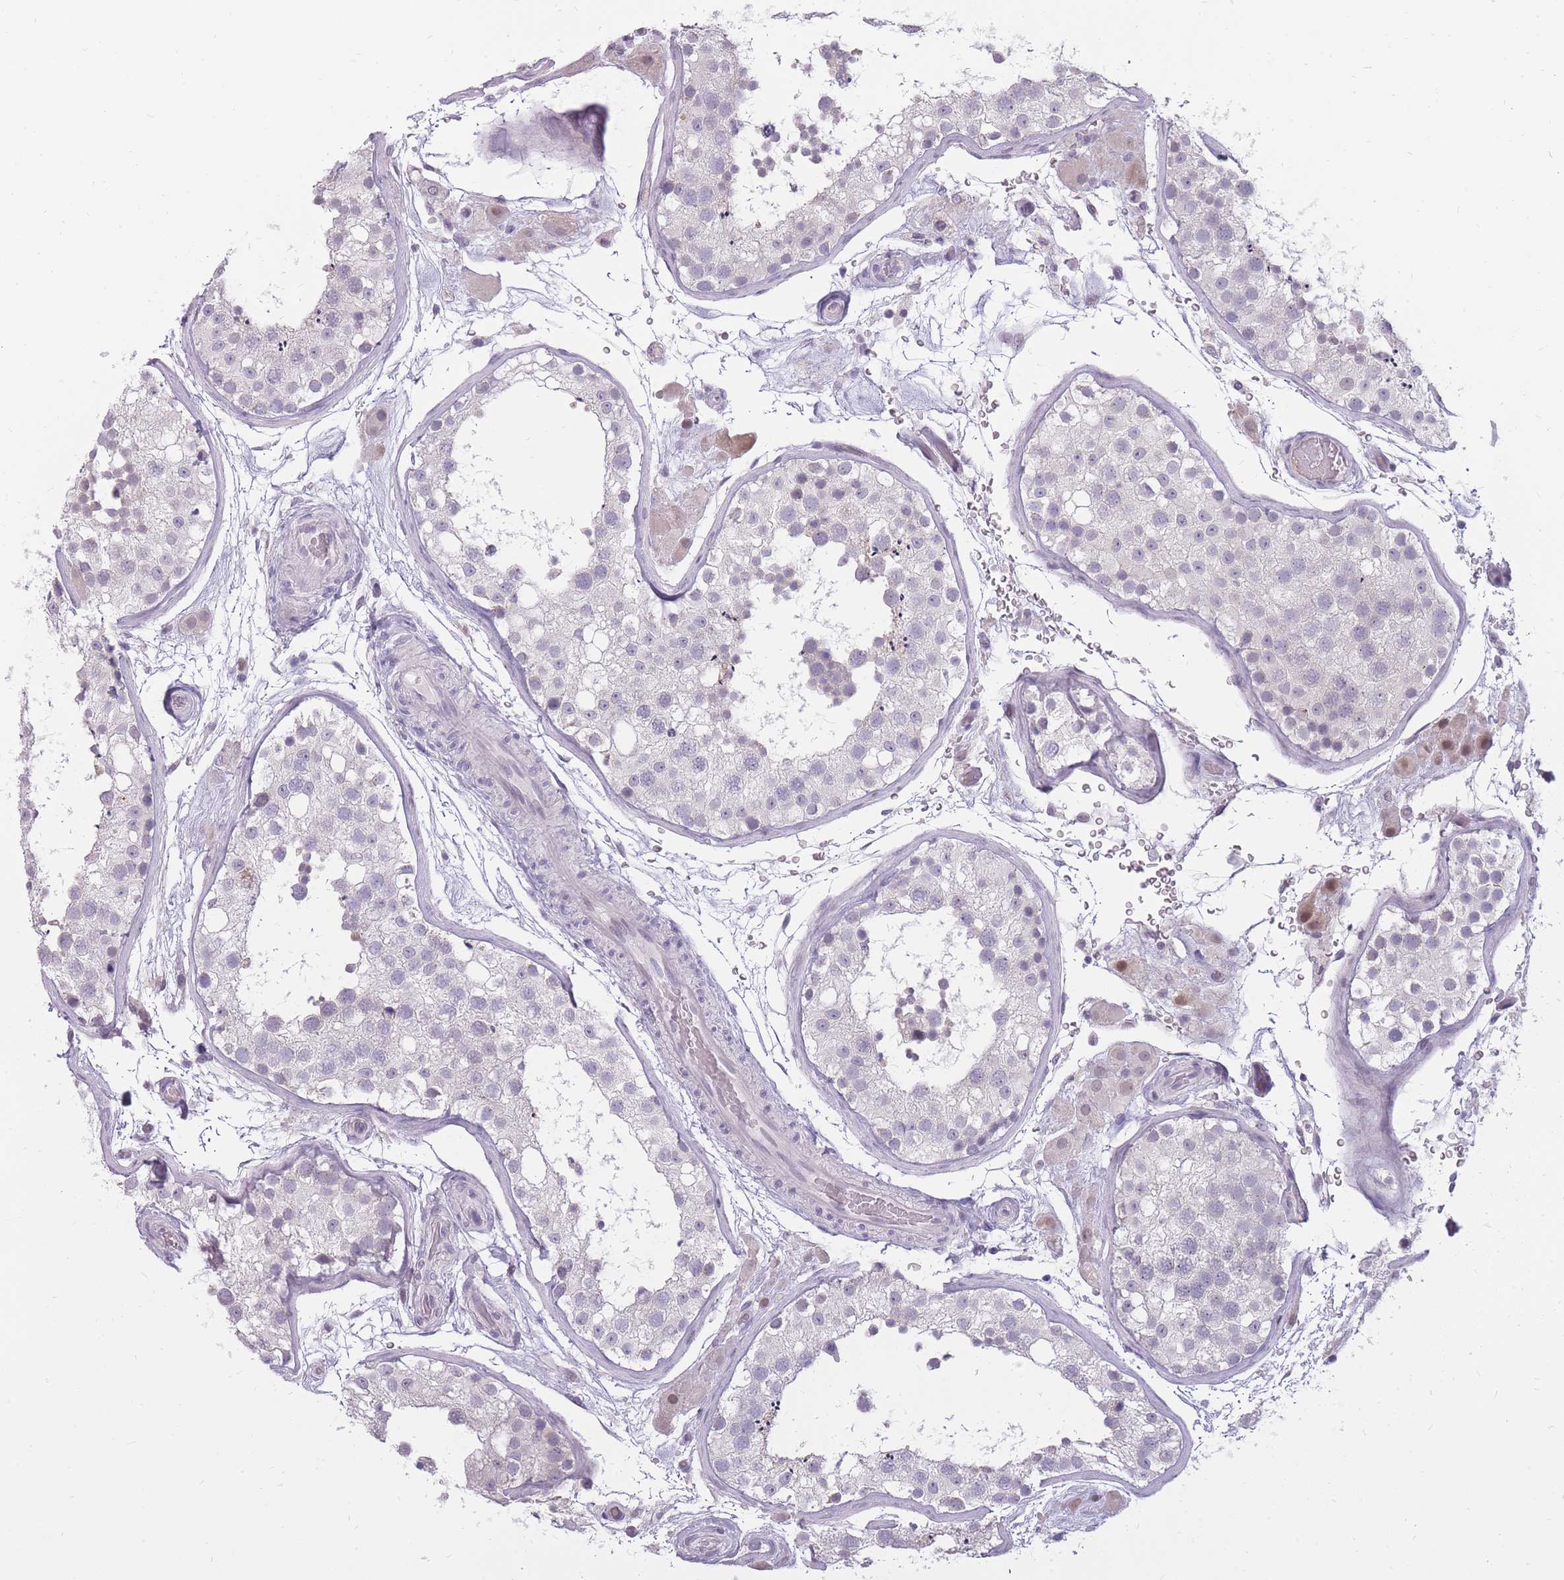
{"staining": {"intensity": "weak", "quantity": "25%-75%", "location": "nuclear"}, "tissue": "testis", "cell_type": "Cells in seminiferous ducts", "image_type": "normal", "snomed": [{"axis": "morphology", "description": "Normal tissue, NOS"}, {"axis": "topography", "description": "Testis"}], "caption": "Immunohistochemistry (DAB (3,3'-diaminobenzidine)) staining of normal human testis displays weak nuclear protein staining in approximately 25%-75% of cells in seminiferous ducts.", "gene": "POM121C", "patient": {"sex": "male", "age": 26}}